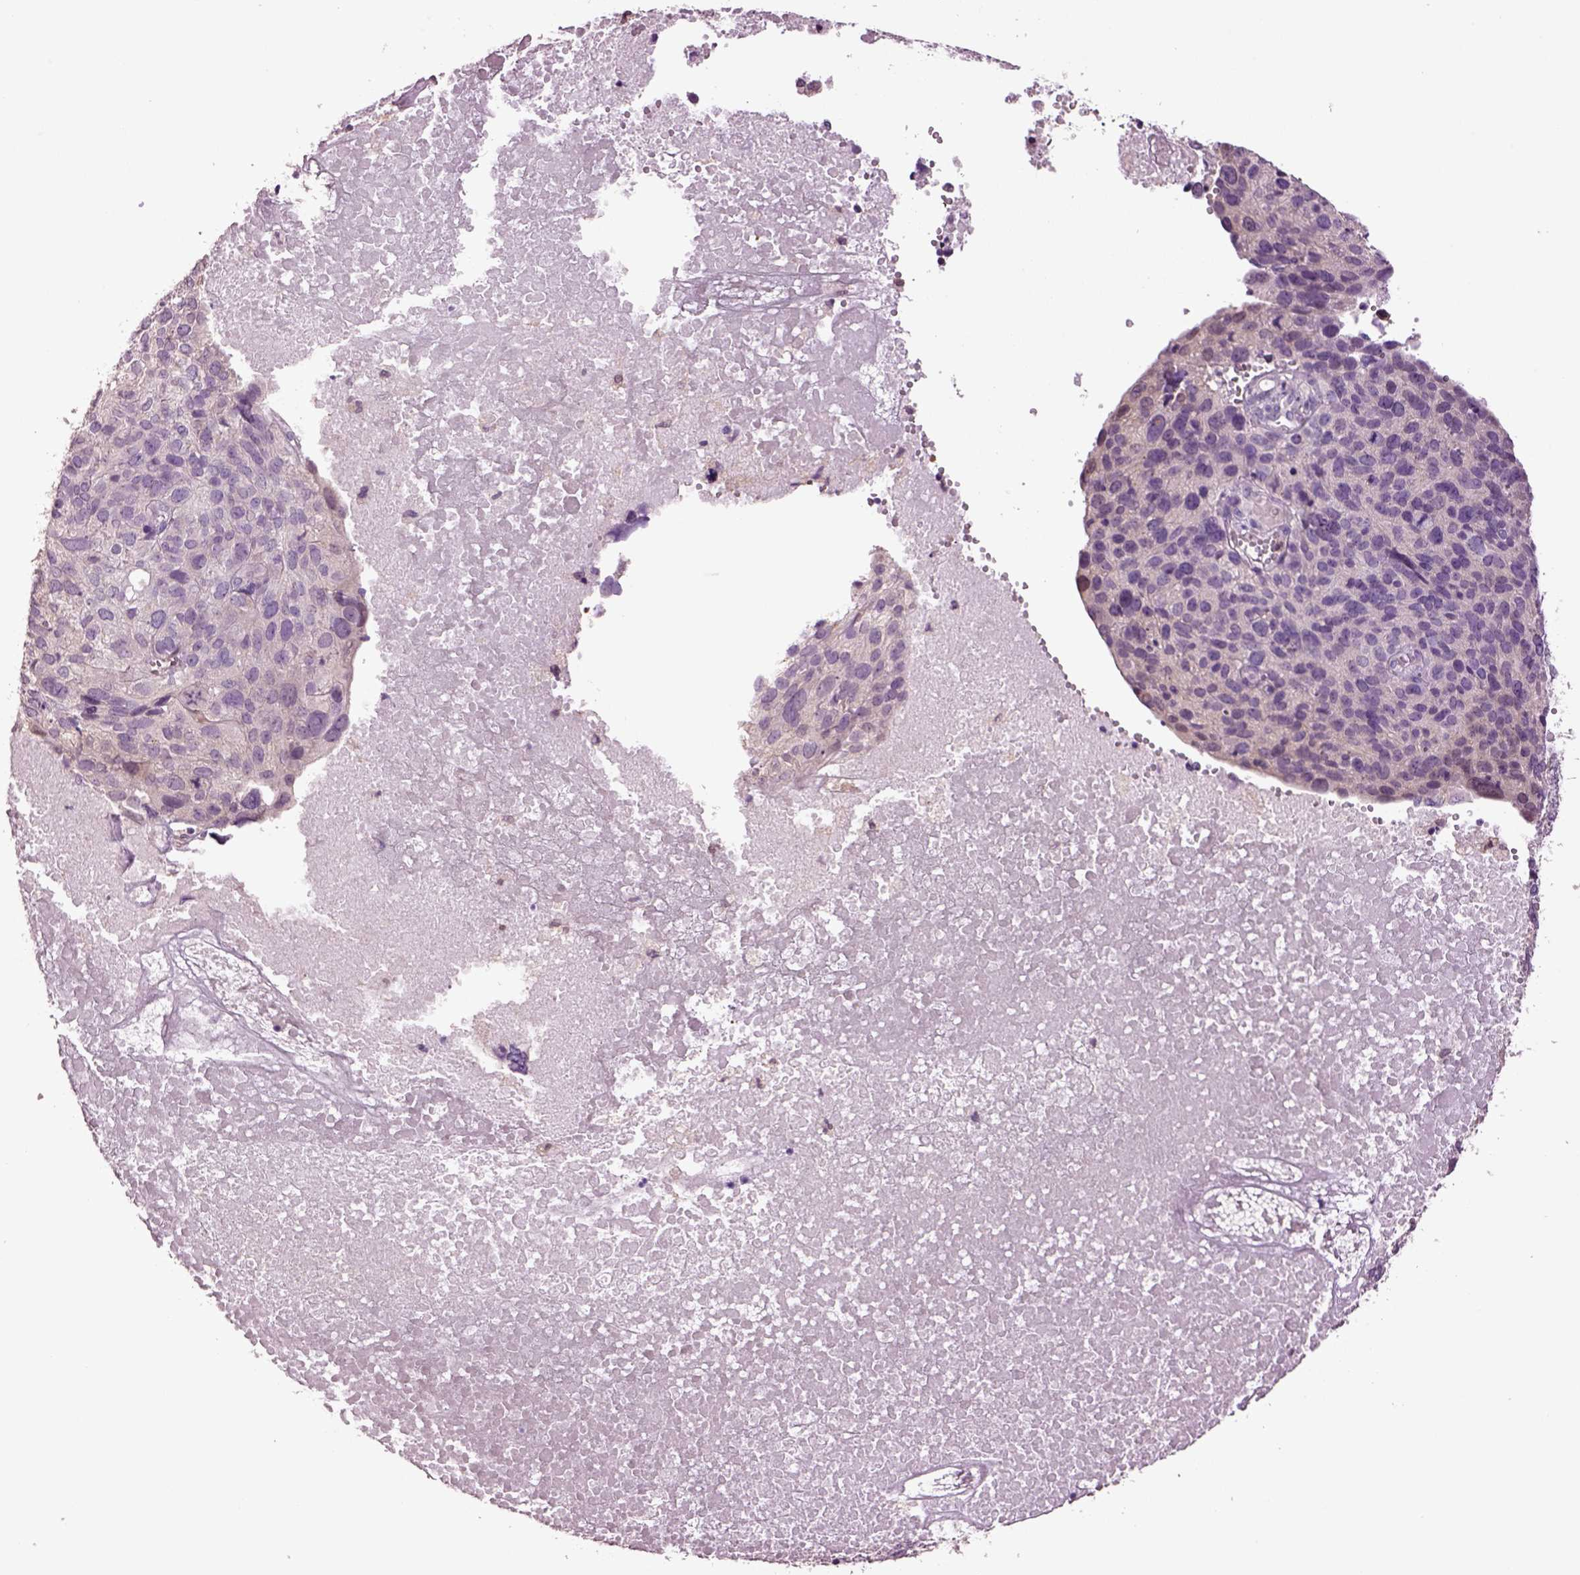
{"staining": {"intensity": "negative", "quantity": "none", "location": "none"}, "tissue": "ovarian cancer", "cell_type": "Tumor cells", "image_type": "cancer", "snomed": [{"axis": "morphology", "description": "Carcinoma, endometroid"}, {"axis": "topography", "description": "Ovary"}], "caption": "Immunohistochemical staining of human ovarian cancer exhibits no significant staining in tumor cells.", "gene": "CLPSL1", "patient": {"sex": "female", "age": 58}}